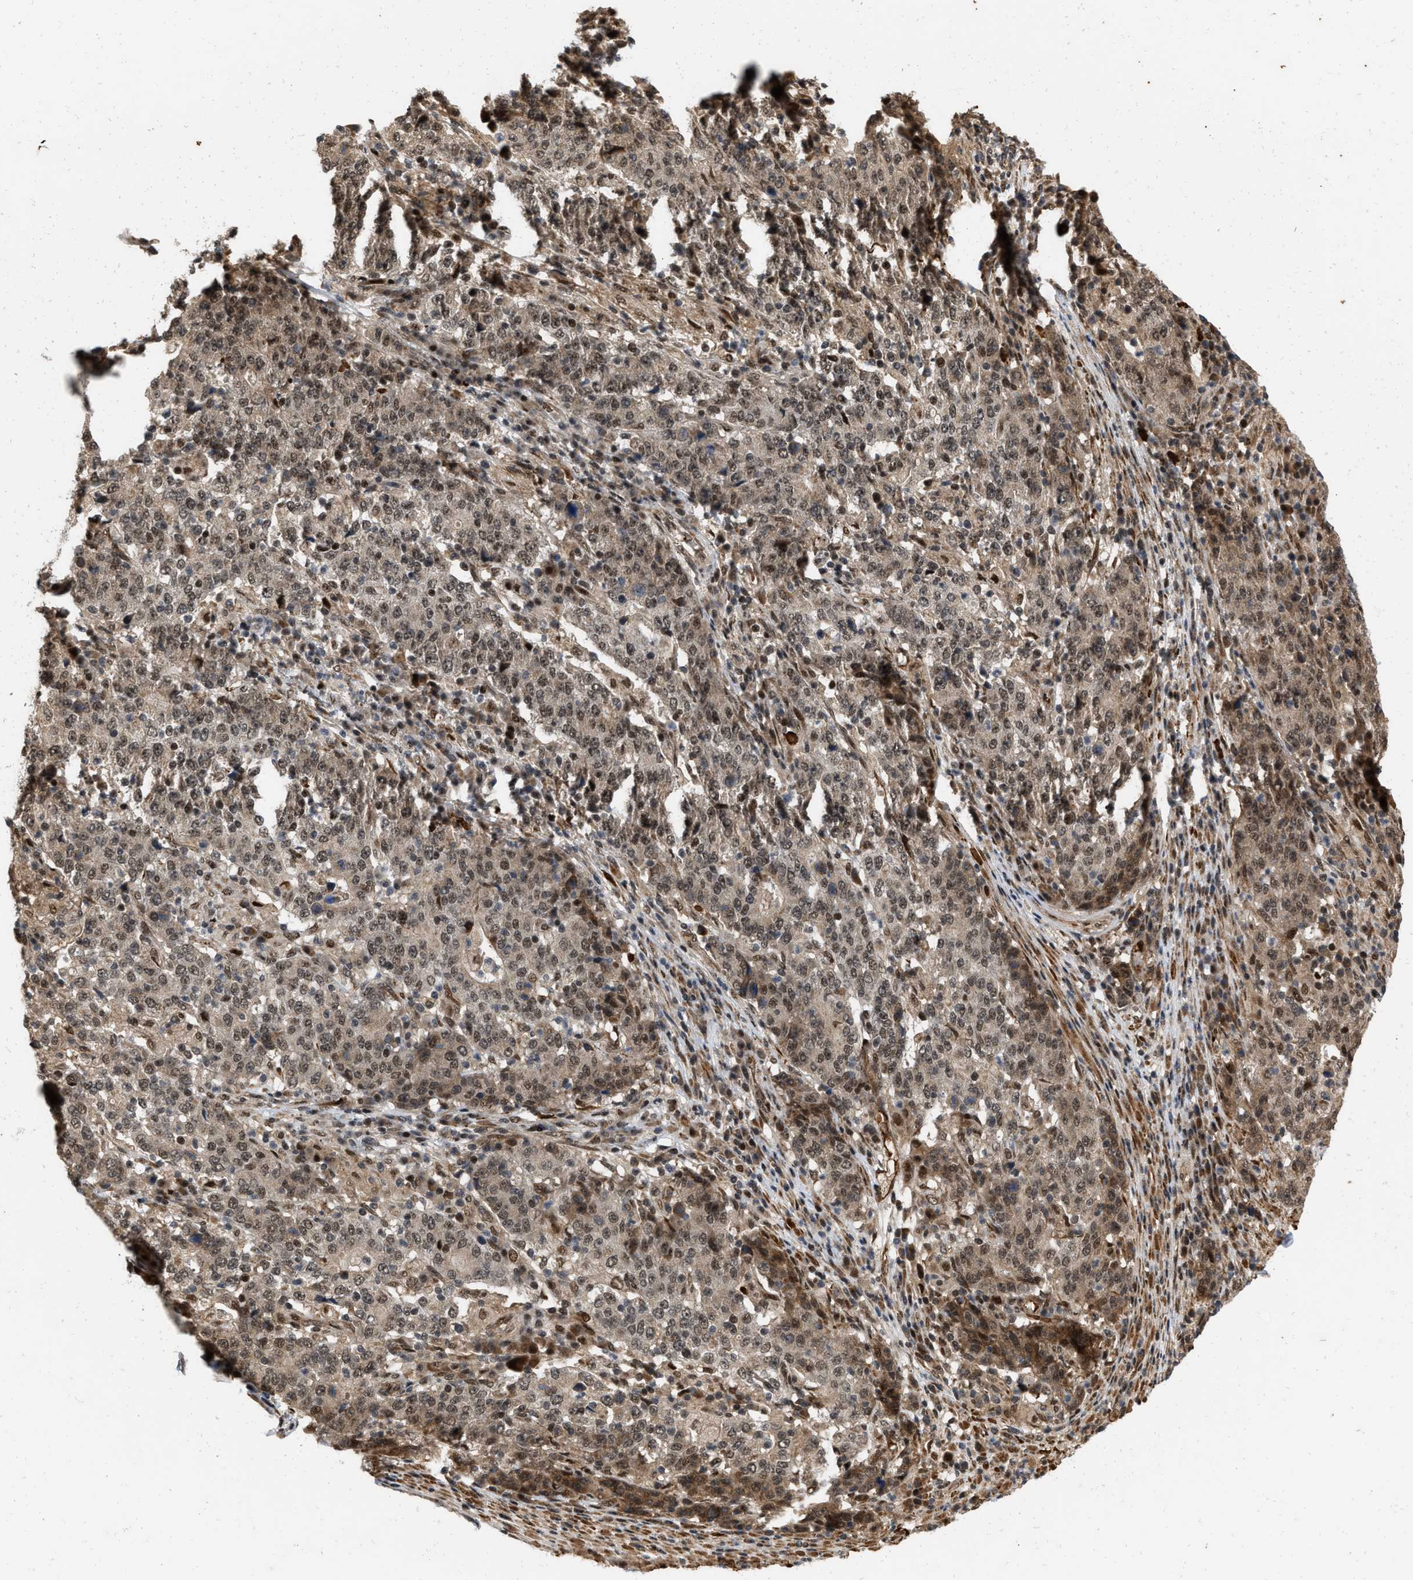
{"staining": {"intensity": "moderate", "quantity": ">75%", "location": "nuclear"}, "tissue": "stomach cancer", "cell_type": "Tumor cells", "image_type": "cancer", "snomed": [{"axis": "morphology", "description": "Adenocarcinoma, NOS"}, {"axis": "topography", "description": "Stomach"}], "caption": "Immunohistochemistry of stomach adenocarcinoma displays medium levels of moderate nuclear positivity in about >75% of tumor cells.", "gene": "ANKRD11", "patient": {"sex": "male", "age": 59}}